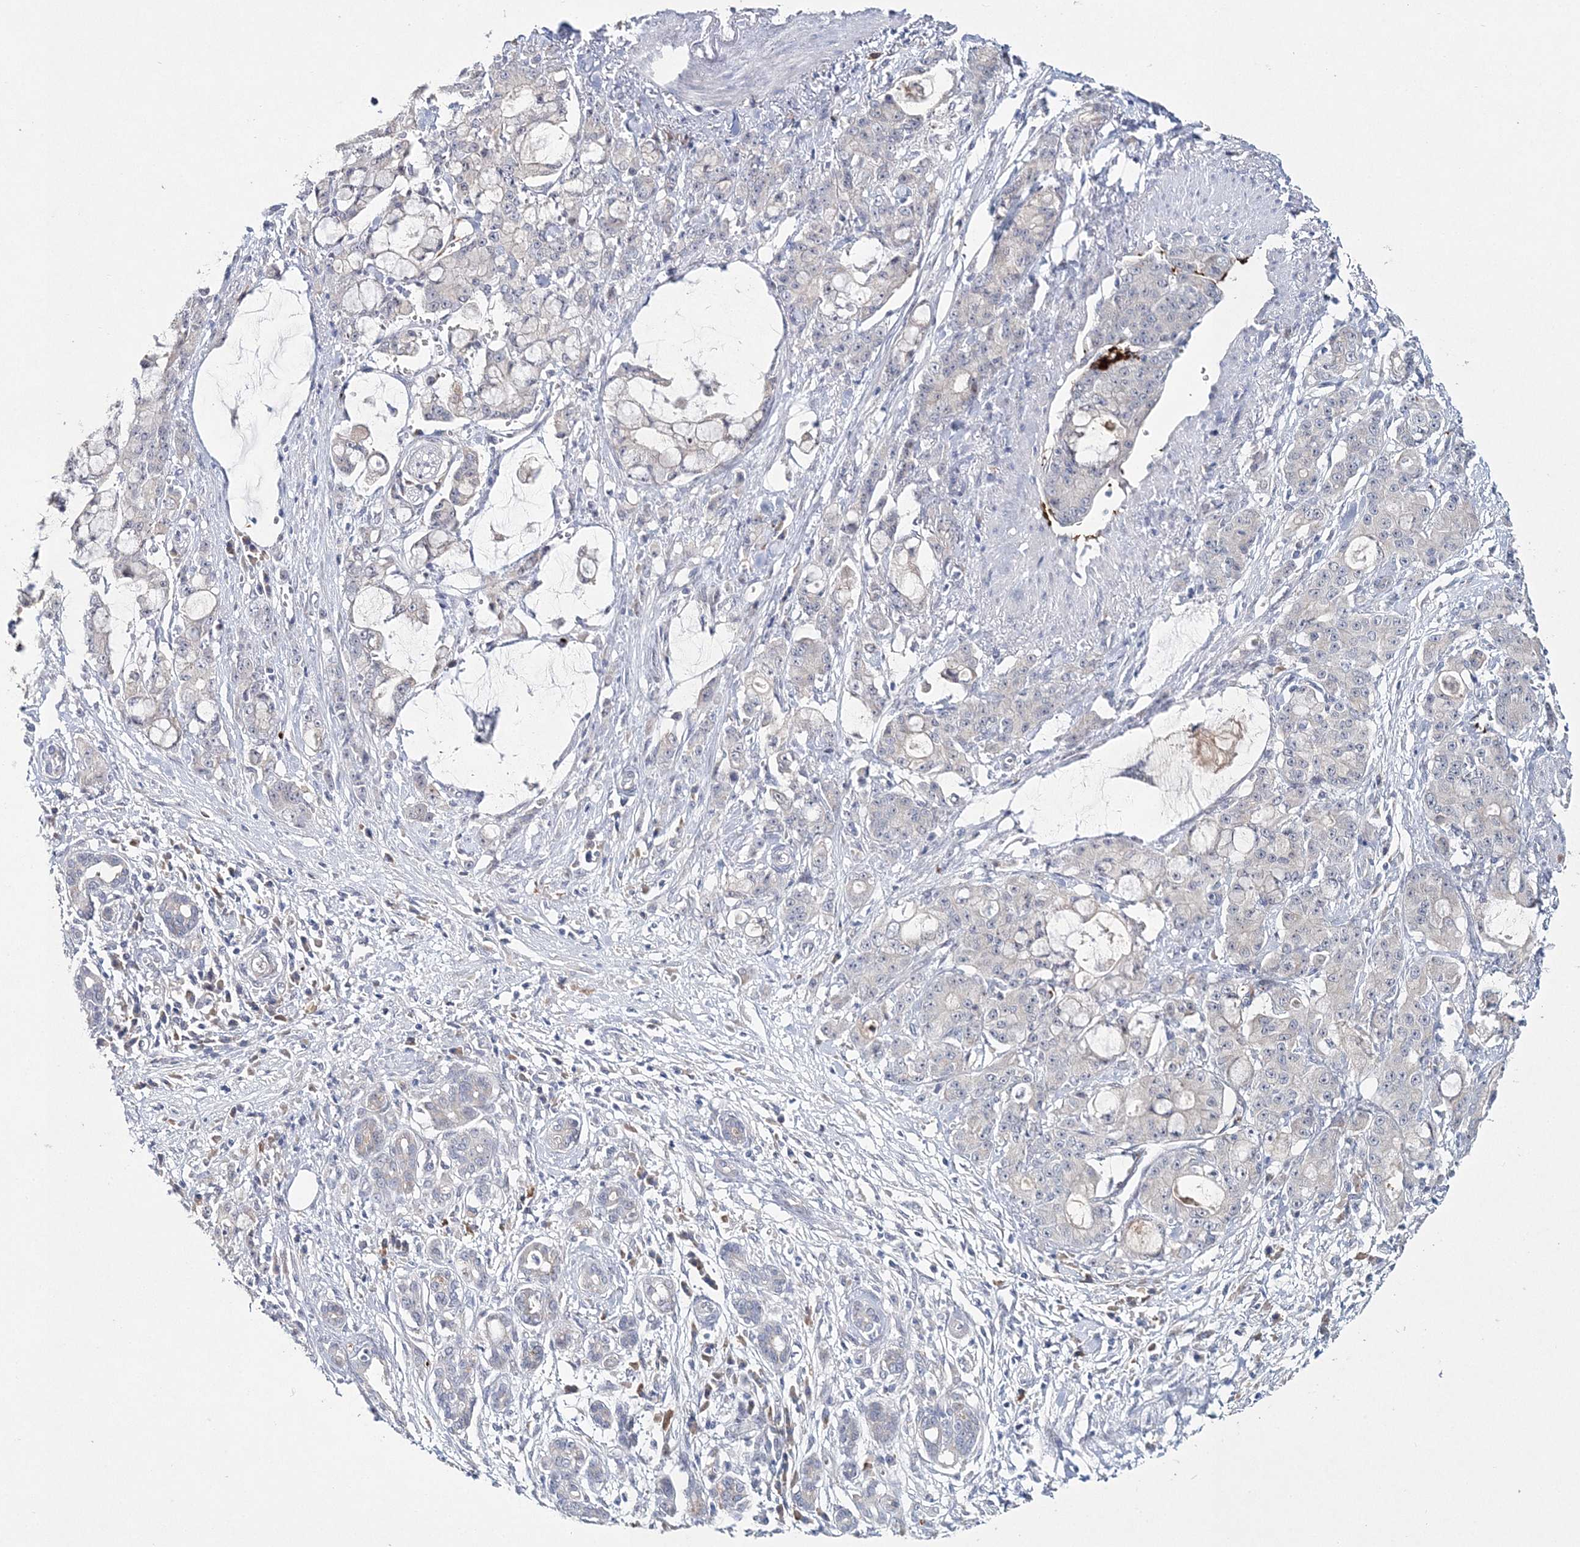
{"staining": {"intensity": "negative", "quantity": "none", "location": "none"}, "tissue": "pancreatic cancer", "cell_type": "Tumor cells", "image_type": "cancer", "snomed": [{"axis": "morphology", "description": "Adenocarcinoma, NOS"}, {"axis": "topography", "description": "Pancreas"}], "caption": "Pancreatic cancer (adenocarcinoma) was stained to show a protein in brown. There is no significant positivity in tumor cells.", "gene": "MYOZ2", "patient": {"sex": "female", "age": 73}}